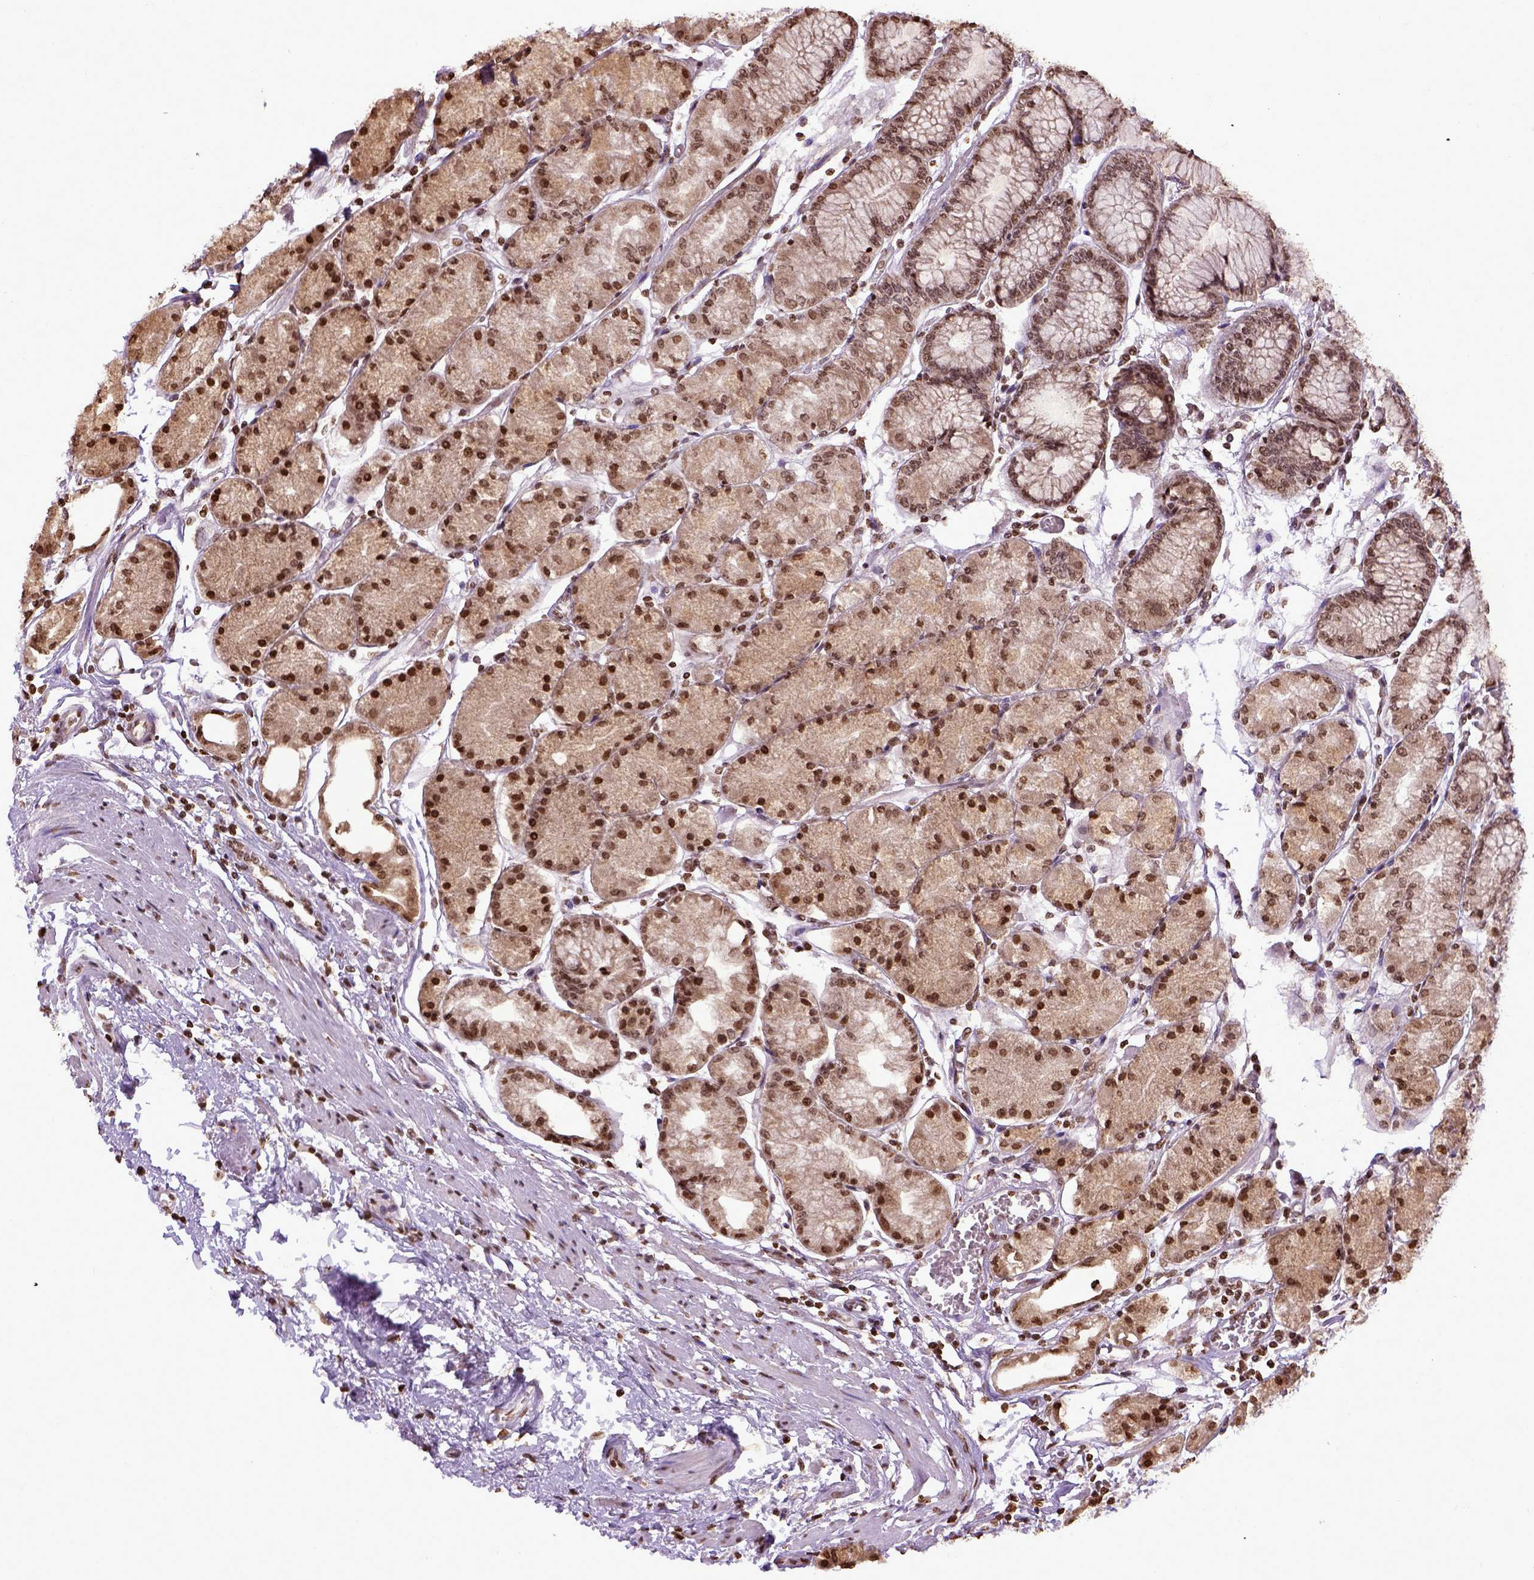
{"staining": {"intensity": "moderate", "quantity": ">75%", "location": "nuclear"}, "tissue": "stomach", "cell_type": "Glandular cells", "image_type": "normal", "snomed": [{"axis": "morphology", "description": "Normal tissue, NOS"}, {"axis": "topography", "description": "Stomach, upper"}], "caption": "Benign stomach was stained to show a protein in brown. There is medium levels of moderate nuclear expression in approximately >75% of glandular cells. (Brightfield microscopy of DAB IHC at high magnification).", "gene": "ZNF75D", "patient": {"sex": "male", "age": 69}}